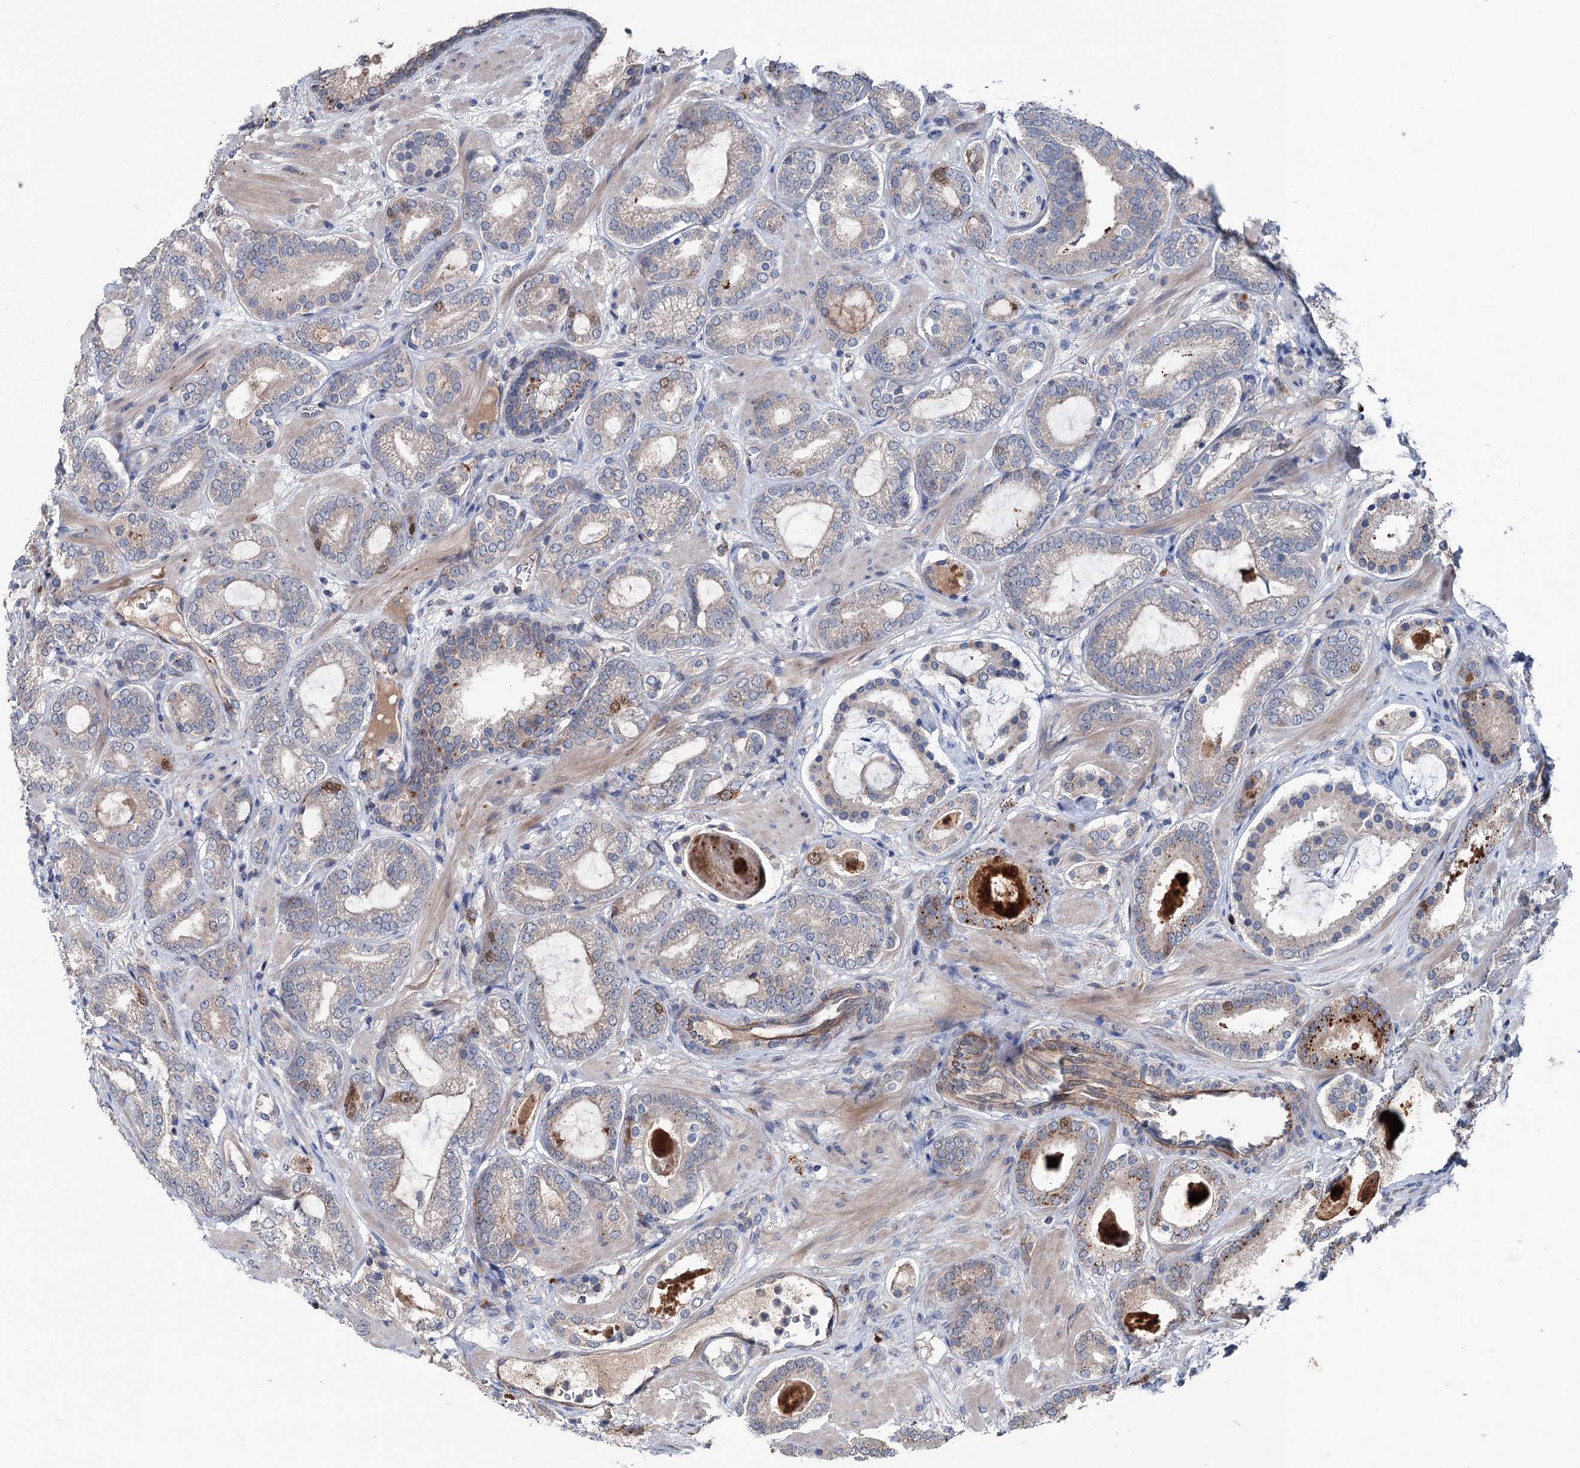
{"staining": {"intensity": "weak", "quantity": "<25%", "location": "cytoplasmic/membranous"}, "tissue": "prostate cancer", "cell_type": "Tumor cells", "image_type": "cancer", "snomed": [{"axis": "morphology", "description": "Adenocarcinoma, High grade"}, {"axis": "topography", "description": "Prostate"}], "caption": "The image demonstrates no significant positivity in tumor cells of adenocarcinoma (high-grade) (prostate).", "gene": "NCAPD2", "patient": {"sex": "male", "age": 60}}